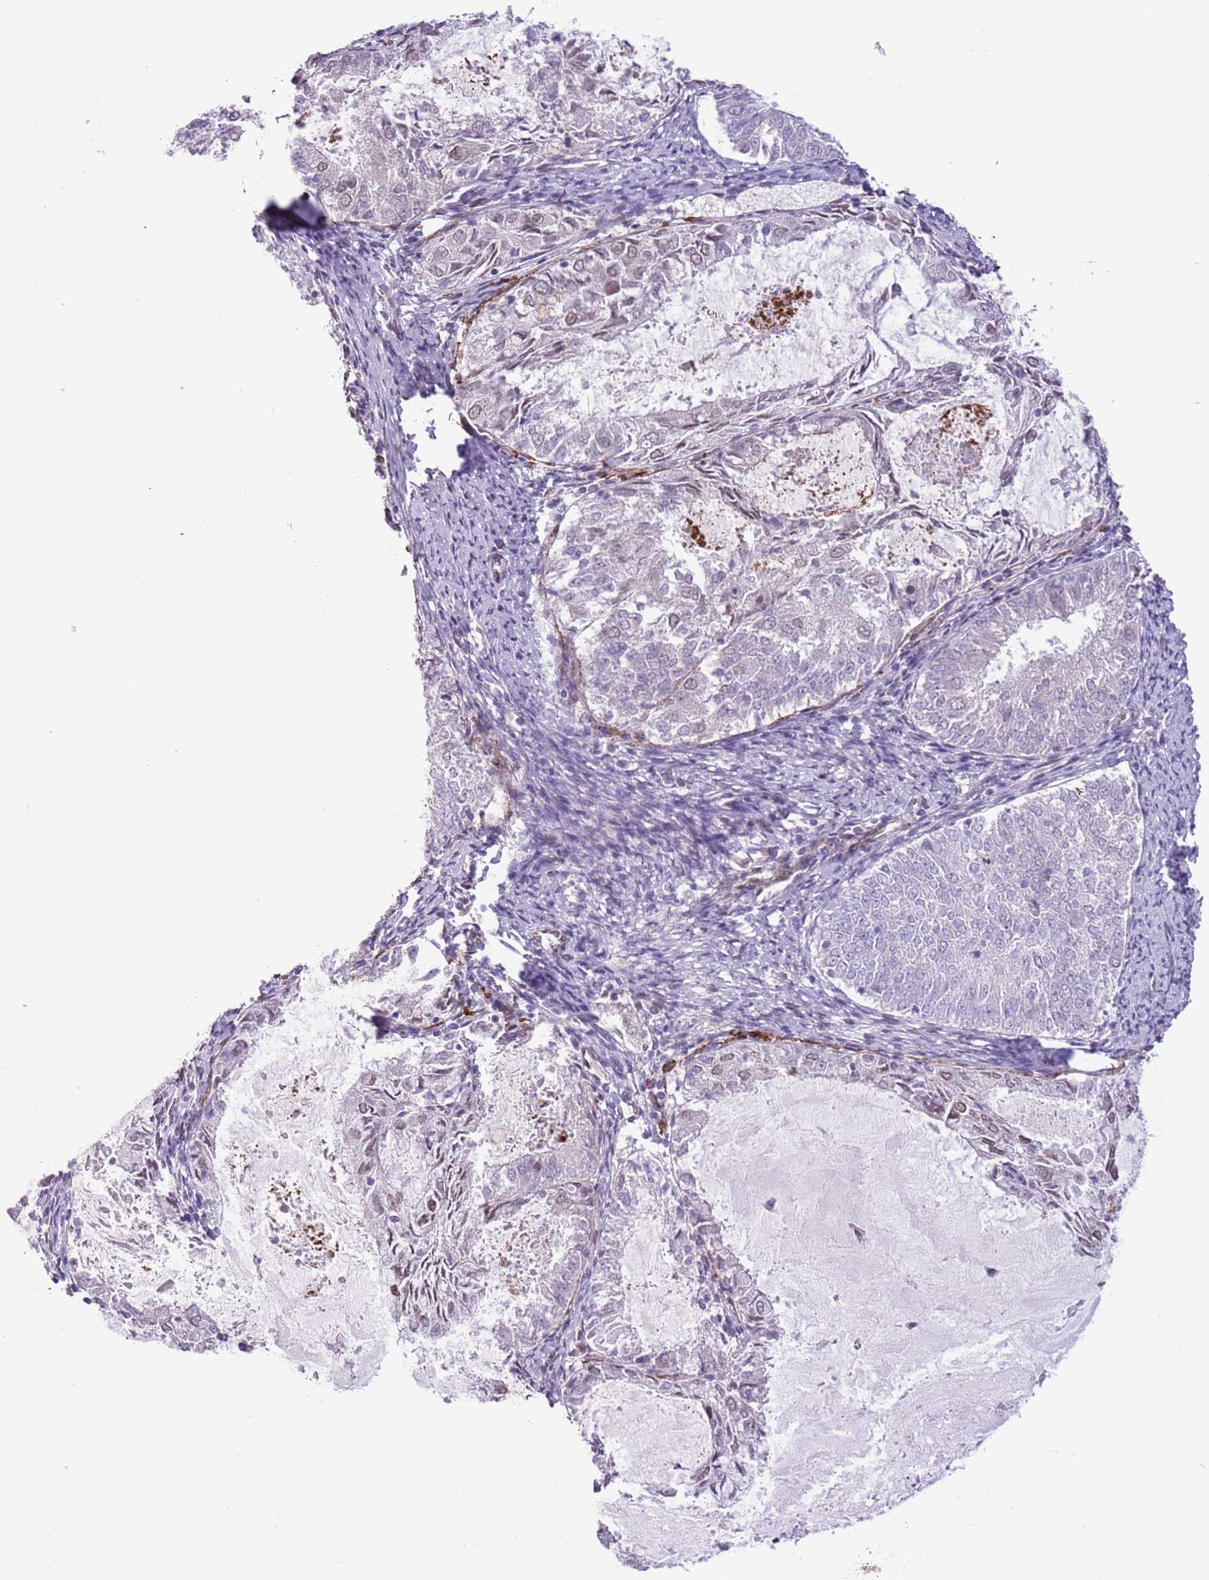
{"staining": {"intensity": "moderate", "quantity": "<25%", "location": "cytoplasmic/membranous,nuclear"}, "tissue": "endometrial cancer", "cell_type": "Tumor cells", "image_type": "cancer", "snomed": [{"axis": "morphology", "description": "Adenocarcinoma, NOS"}, {"axis": "topography", "description": "Endometrium"}], "caption": "Tumor cells demonstrate moderate cytoplasmic/membranous and nuclear positivity in approximately <25% of cells in endometrial adenocarcinoma. (DAB = brown stain, brightfield microscopy at high magnification).", "gene": "ZGLP1", "patient": {"sex": "female", "age": 57}}